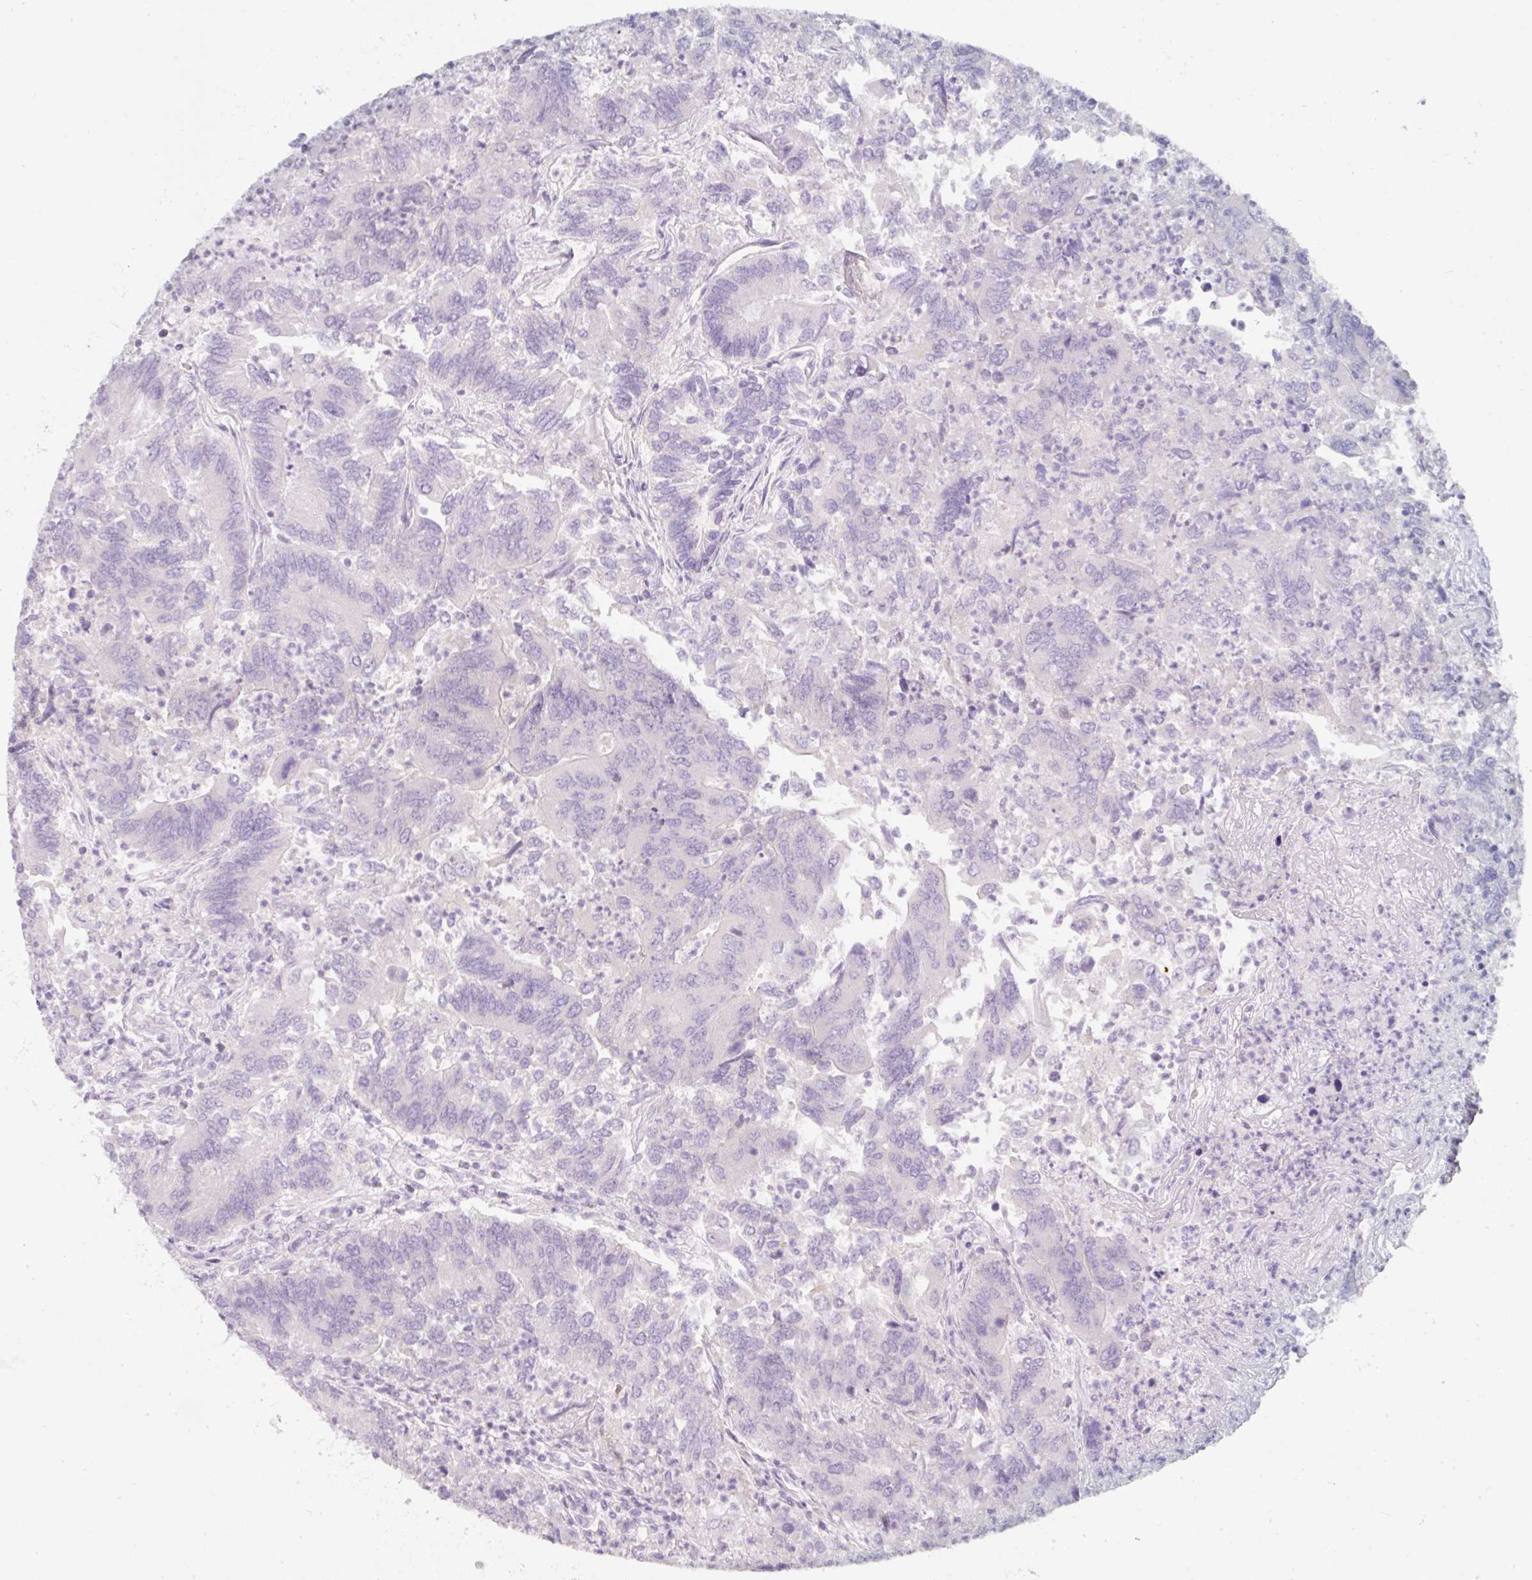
{"staining": {"intensity": "negative", "quantity": "none", "location": "none"}, "tissue": "colorectal cancer", "cell_type": "Tumor cells", "image_type": "cancer", "snomed": [{"axis": "morphology", "description": "Adenocarcinoma, NOS"}, {"axis": "topography", "description": "Colon"}], "caption": "This is an IHC histopathology image of adenocarcinoma (colorectal). There is no expression in tumor cells.", "gene": "SLC2A2", "patient": {"sex": "female", "age": 67}}